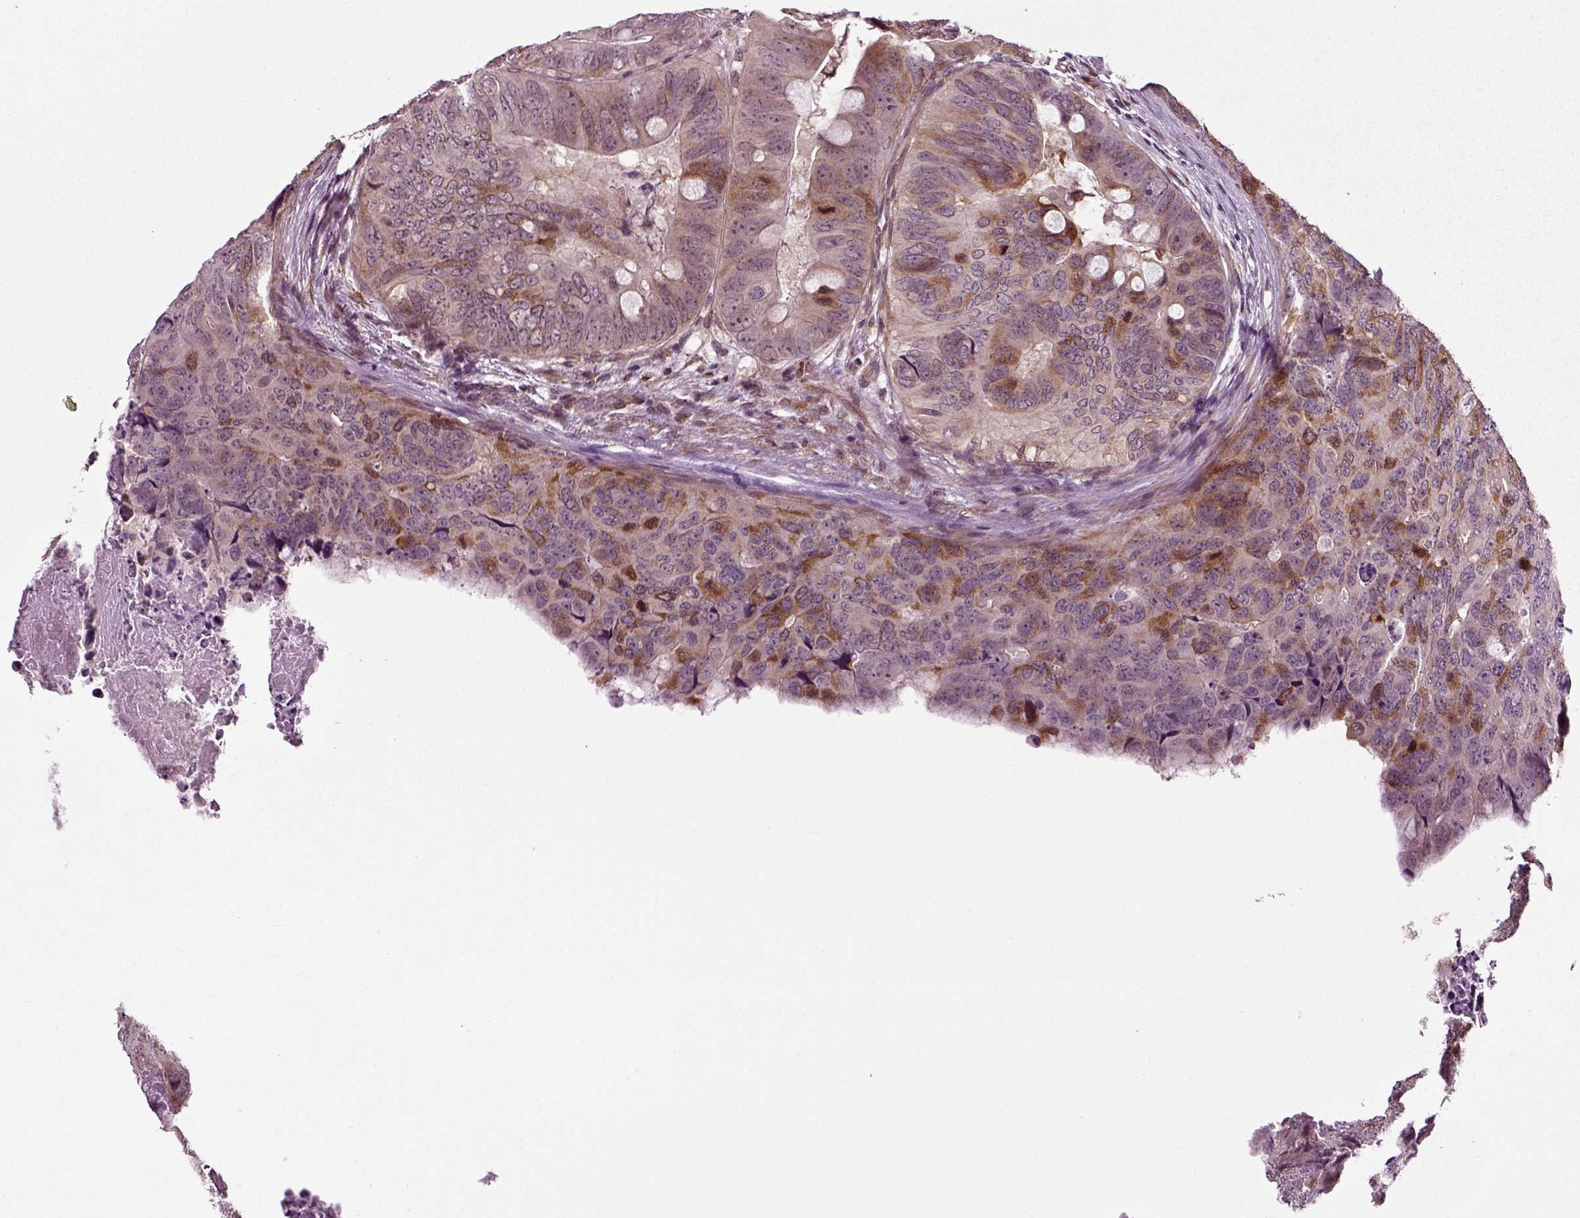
{"staining": {"intensity": "strong", "quantity": "<25%", "location": "cytoplasmic/membranous"}, "tissue": "colorectal cancer", "cell_type": "Tumor cells", "image_type": "cancer", "snomed": [{"axis": "morphology", "description": "Adenocarcinoma, NOS"}, {"axis": "topography", "description": "Colon"}], "caption": "A medium amount of strong cytoplasmic/membranous staining is appreciated in approximately <25% of tumor cells in adenocarcinoma (colorectal) tissue.", "gene": "KNSTRN", "patient": {"sex": "male", "age": 79}}